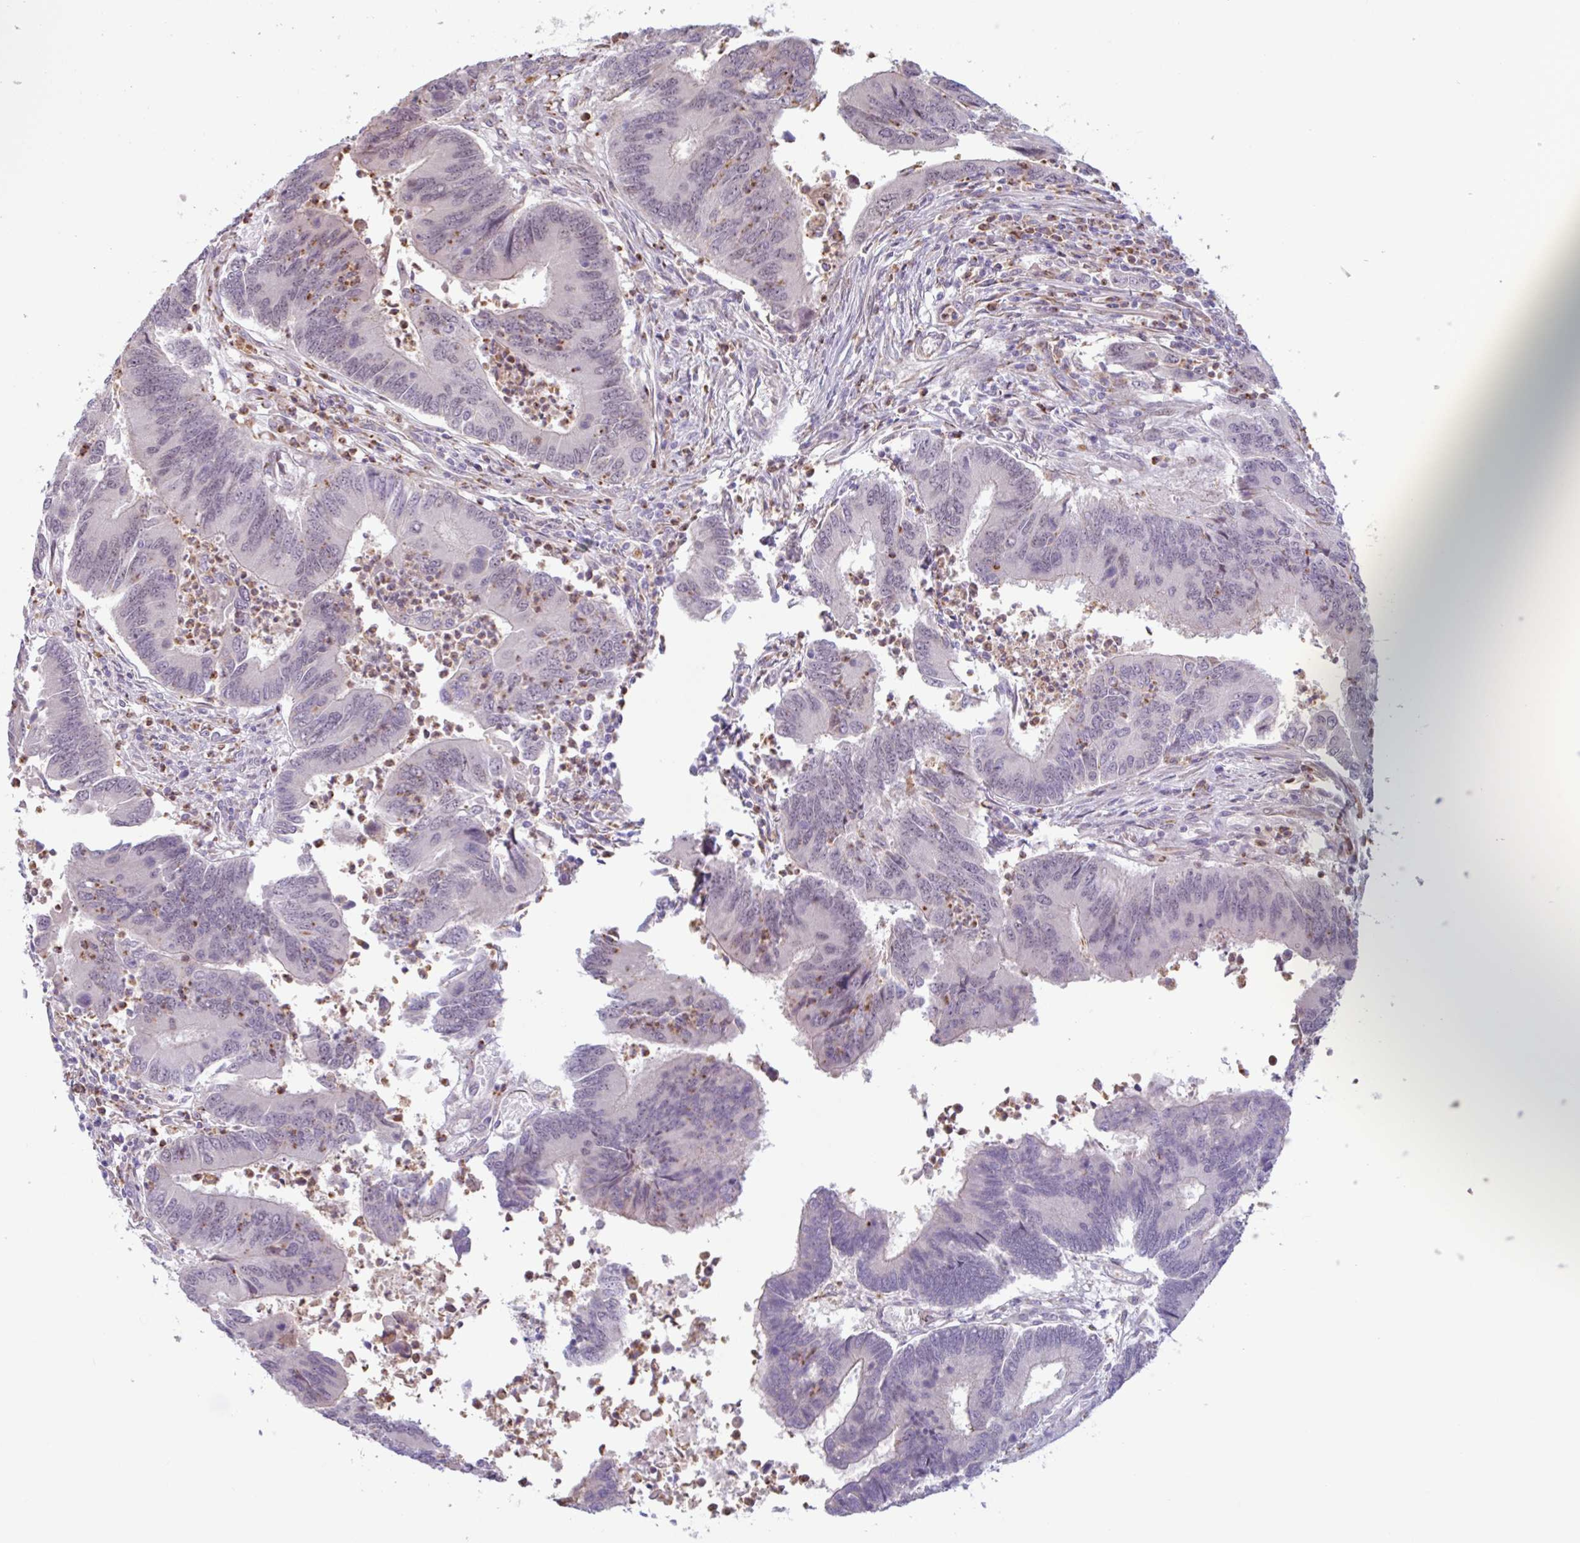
{"staining": {"intensity": "negative", "quantity": "none", "location": "none"}, "tissue": "colorectal cancer", "cell_type": "Tumor cells", "image_type": "cancer", "snomed": [{"axis": "morphology", "description": "Adenocarcinoma, NOS"}, {"axis": "topography", "description": "Colon"}], "caption": "DAB immunohistochemical staining of colorectal cancer displays no significant staining in tumor cells.", "gene": "TAF1D", "patient": {"sex": "female", "age": 67}}